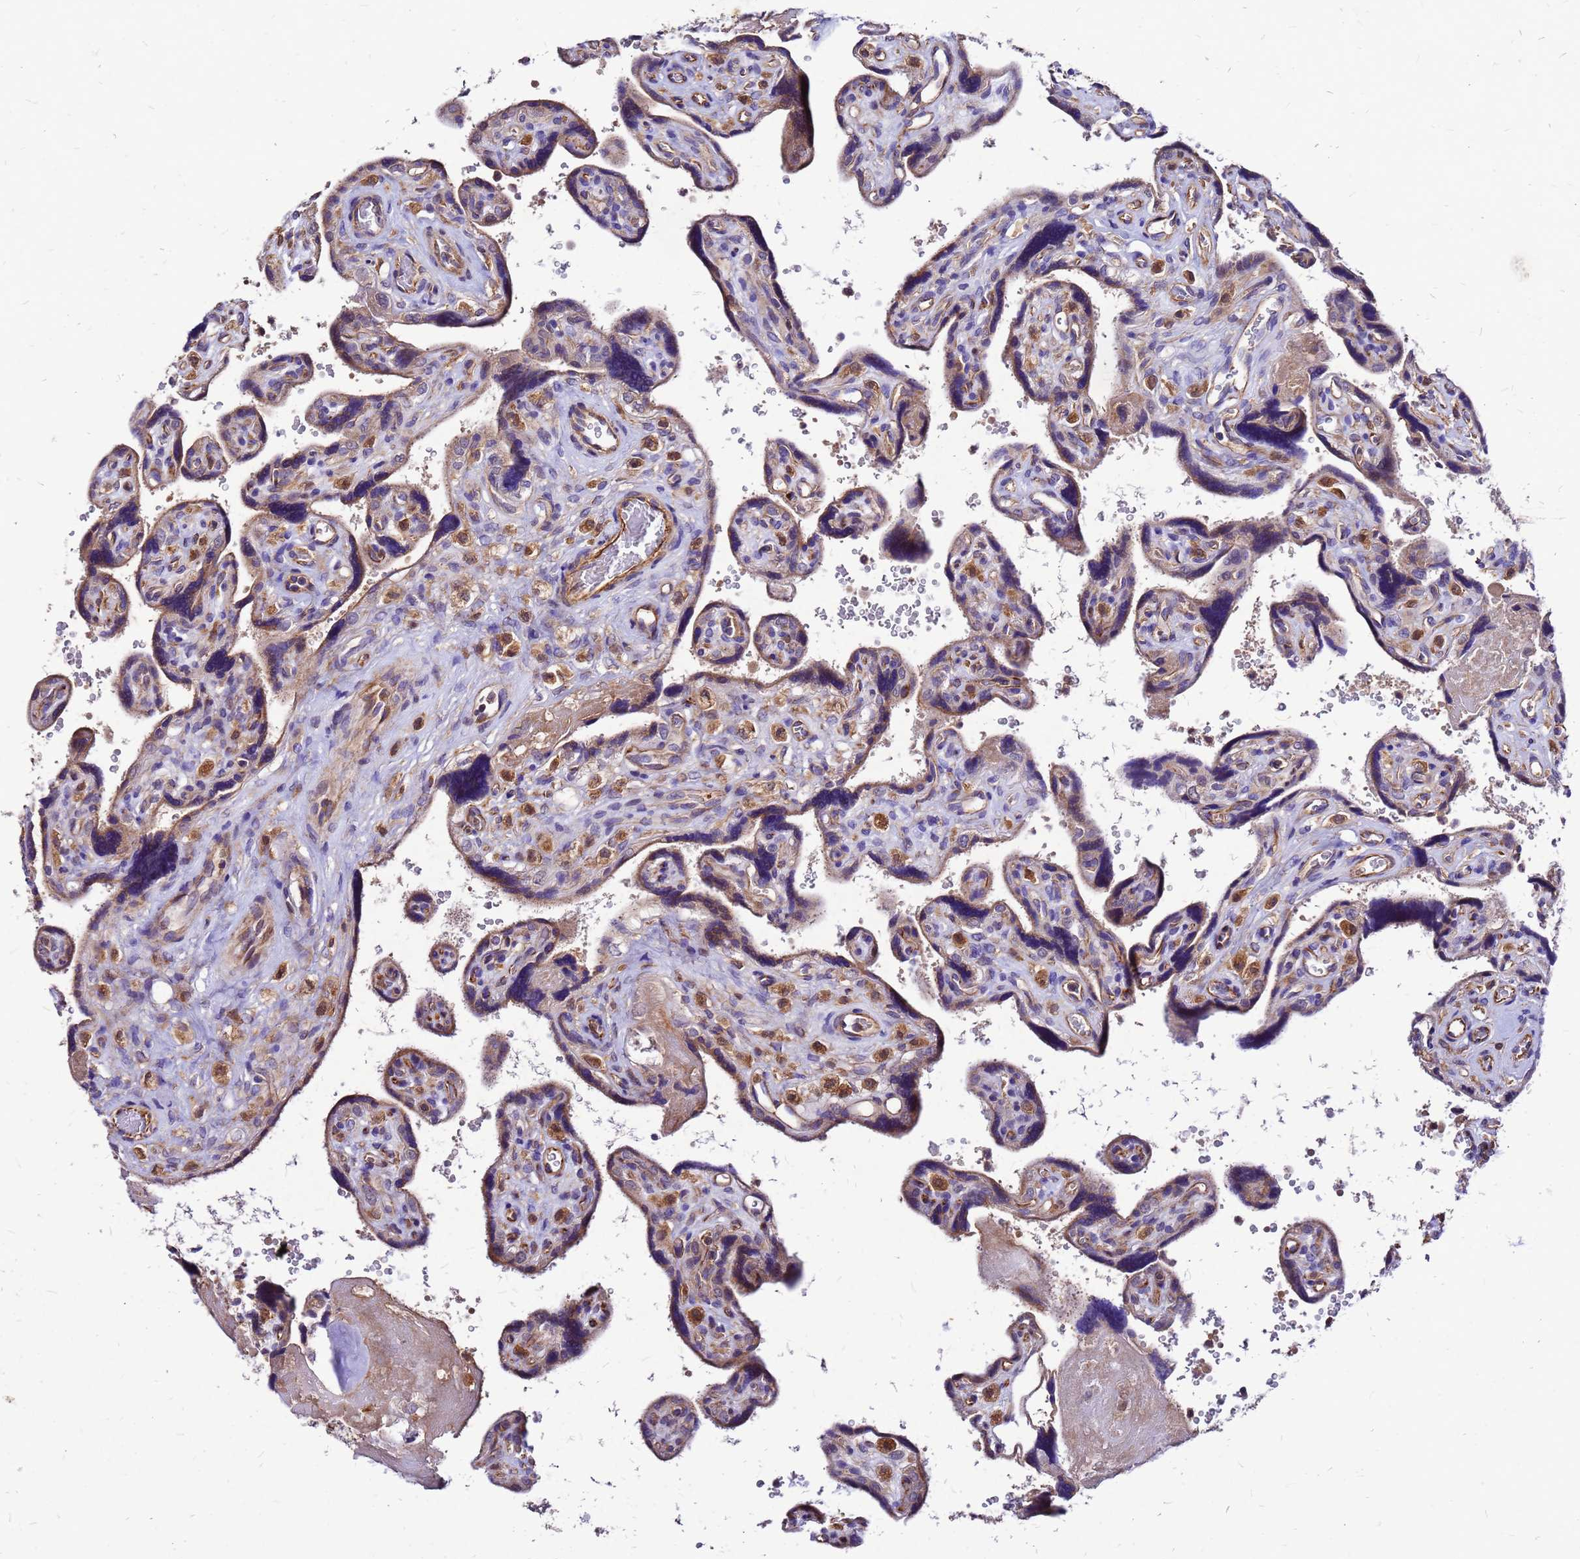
{"staining": {"intensity": "weak", "quantity": "25%-75%", "location": "cytoplasmic/membranous"}, "tissue": "placenta", "cell_type": "Trophoblastic cells", "image_type": "normal", "snomed": [{"axis": "morphology", "description": "Normal tissue, NOS"}, {"axis": "topography", "description": "Placenta"}], "caption": "Weak cytoplasmic/membranous expression for a protein is appreciated in about 25%-75% of trophoblastic cells of unremarkable placenta using immunohistochemistry (IHC).", "gene": "DUSP23", "patient": {"sex": "female", "age": 39}}